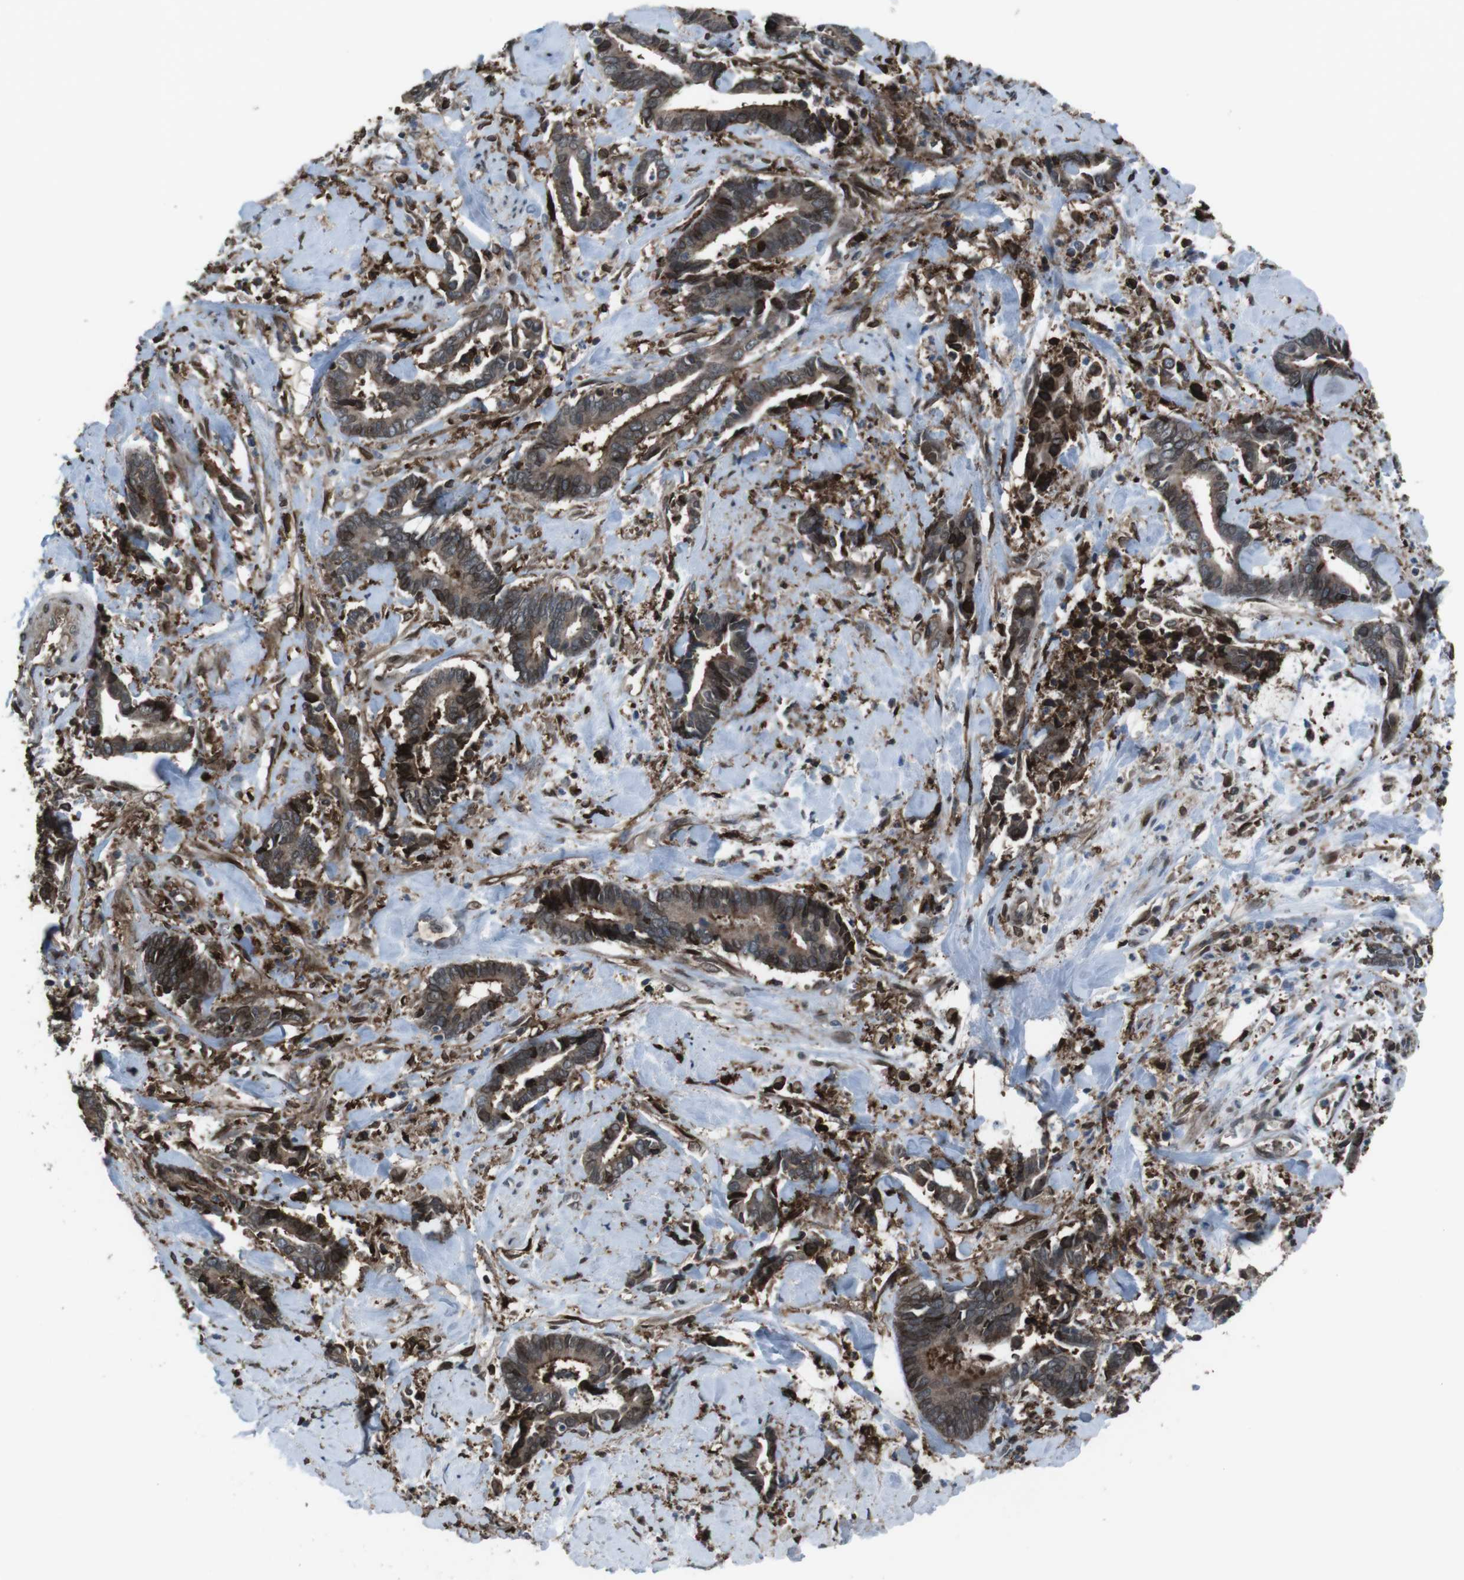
{"staining": {"intensity": "moderate", "quantity": ">75%", "location": "cytoplasmic/membranous"}, "tissue": "cervical cancer", "cell_type": "Tumor cells", "image_type": "cancer", "snomed": [{"axis": "morphology", "description": "Adenocarcinoma, NOS"}, {"axis": "topography", "description": "Cervix"}], "caption": "Immunohistochemical staining of cervical cancer demonstrates moderate cytoplasmic/membranous protein positivity in about >75% of tumor cells.", "gene": "GDF10", "patient": {"sex": "female", "age": 44}}